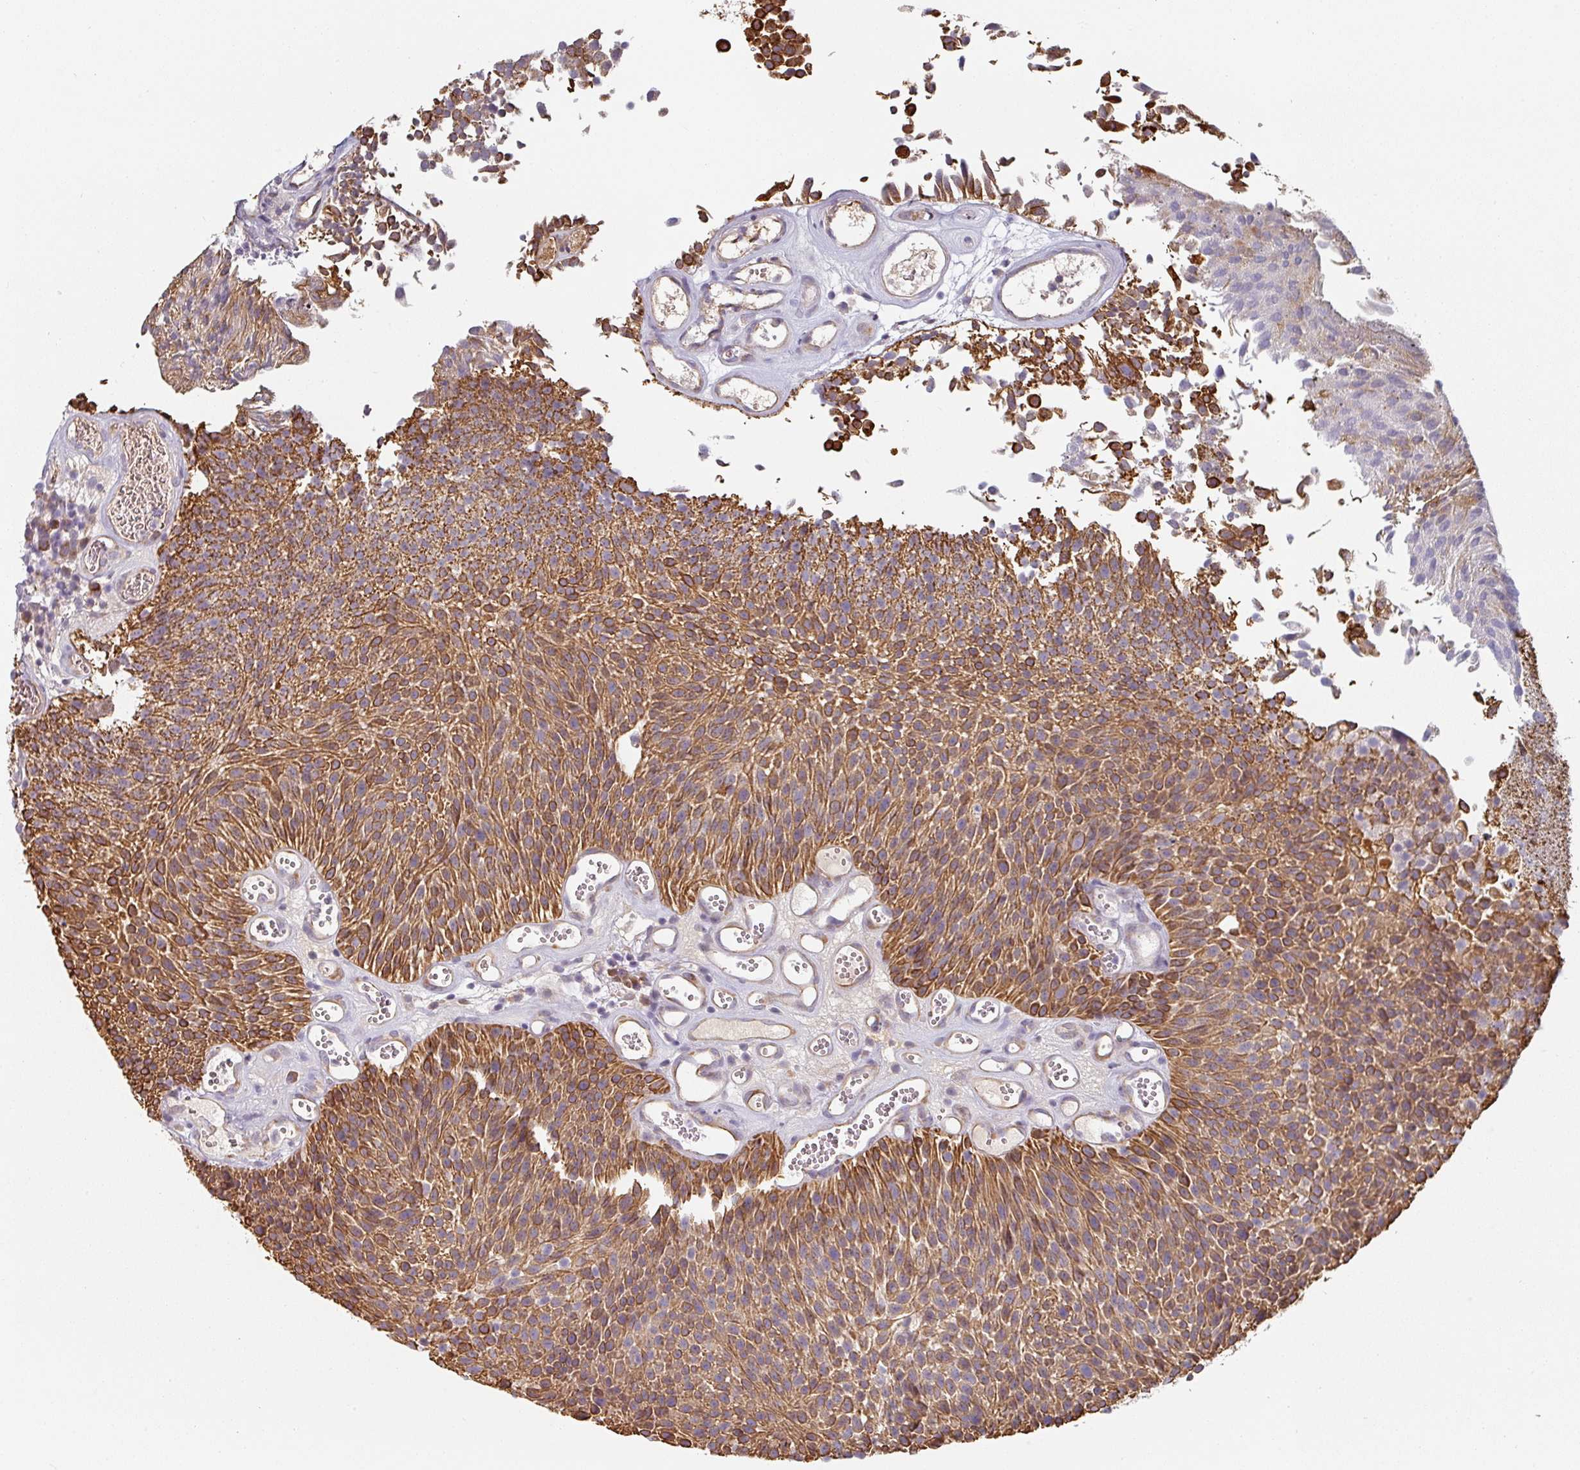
{"staining": {"intensity": "strong", "quantity": ">75%", "location": "cytoplasmic/membranous"}, "tissue": "urothelial cancer", "cell_type": "Tumor cells", "image_type": "cancer", "snomed": [{"axis": "morphology", "description": "Urothelial carcinoma, Low grade"}, {"axis": "topography", "description": "Urinary bladder"}], "caption": "Tumor cells demonstrate high levels of strong cytoplasmic/membranous expression in approximately >75% of cells in human urothelial cancer.", "gene": "CEP78", "patient": {"sex": "female", "age": 79}}